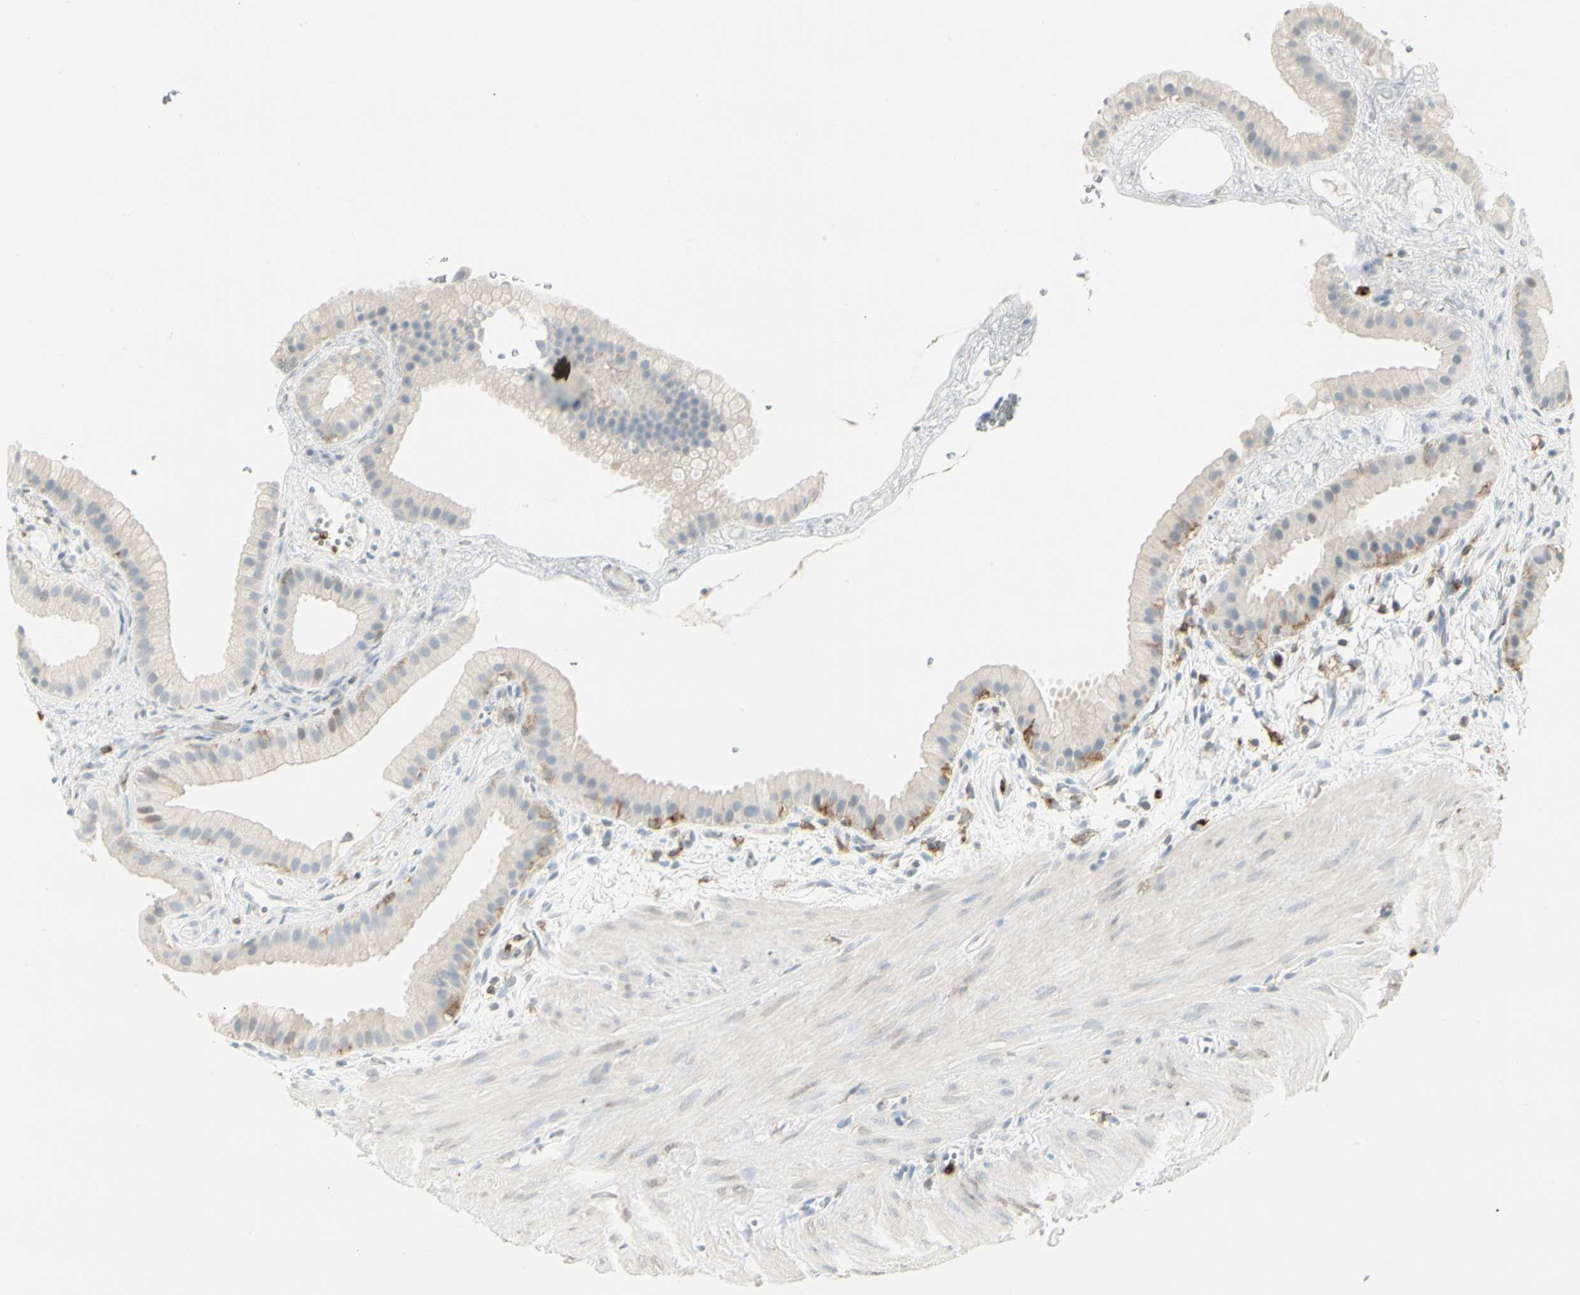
{"staining": {"intensity": "weak", "quantity": "<25%", "location": "cytoplasmic/membranous"}, "tissue": "gallbladder", "cell_type": "Glandular cells", "image_type": "normal", "snomed": [{"axis": "morphology", "description": "Normal tissue, NOS"}, {"axis": "topography", "description": "Gallbladder"}], "caption": "Histopathology image shows no significant protein expression in glandular cells of normal gallbladder.", "gene": "ITGB2", "patient": {"sex": "female", "age": 64}}